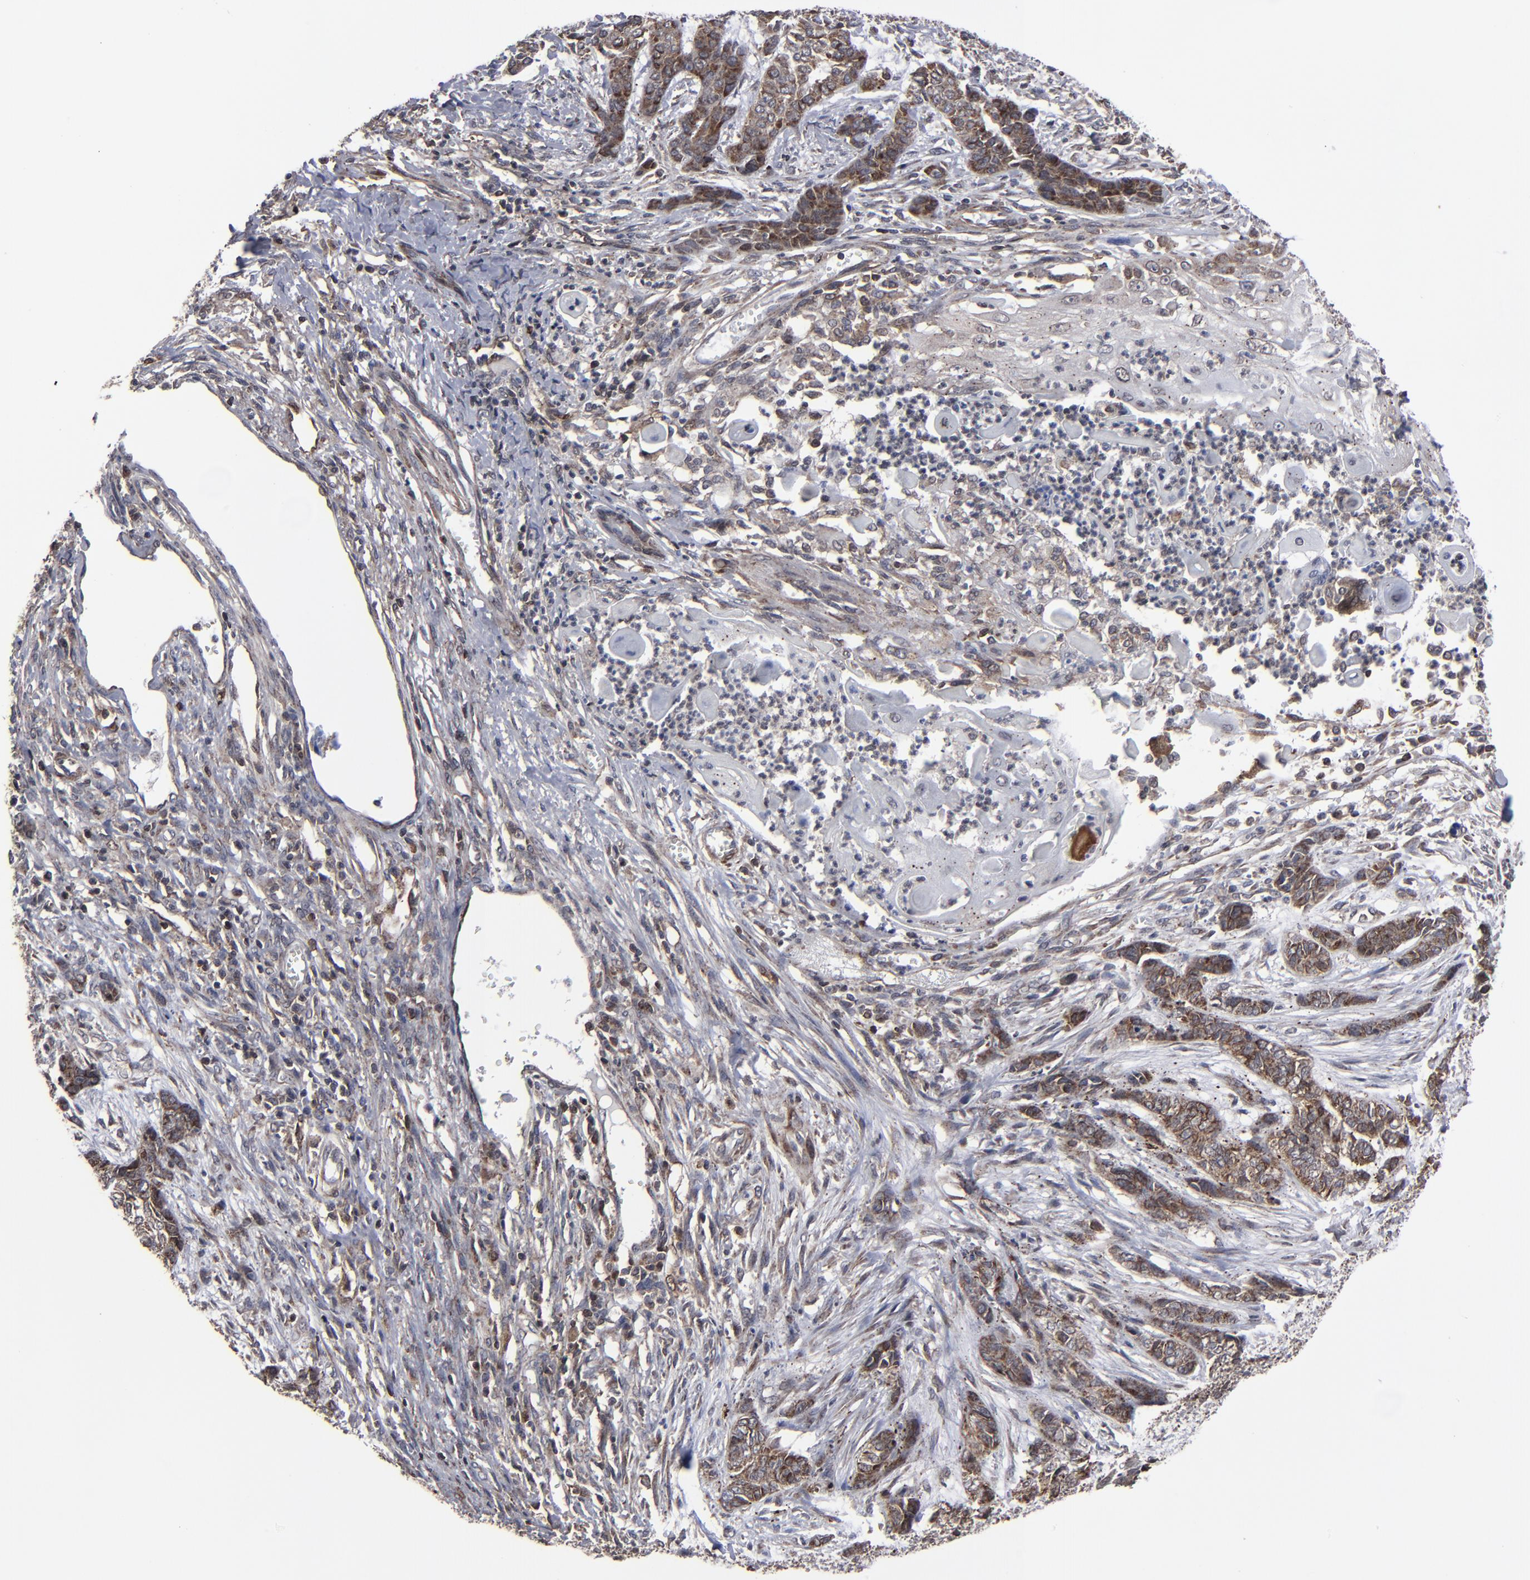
{"staining": {"intensity": "moderate", "quantity": ">75%", "location": "cytoplasmic/membranous,nuclear"}, "tissue": "skin cancer", "cell_type": "Tumor cells", "image_type": "cancer", "snomed": [{"axis": "morphology", "description": "Basal cell carcinoma"}, {"axis": "topography", "description": "Skin"}], "caption": "Brown immunohistochemical staining in basal cell carcinoma (skin) displays moderate cytoplasmic/membranous and nuclear expression in approximately >75% of tumor cells.", "gene": "KIAA2026", "patient": {"sex": "female", "age": 64}}